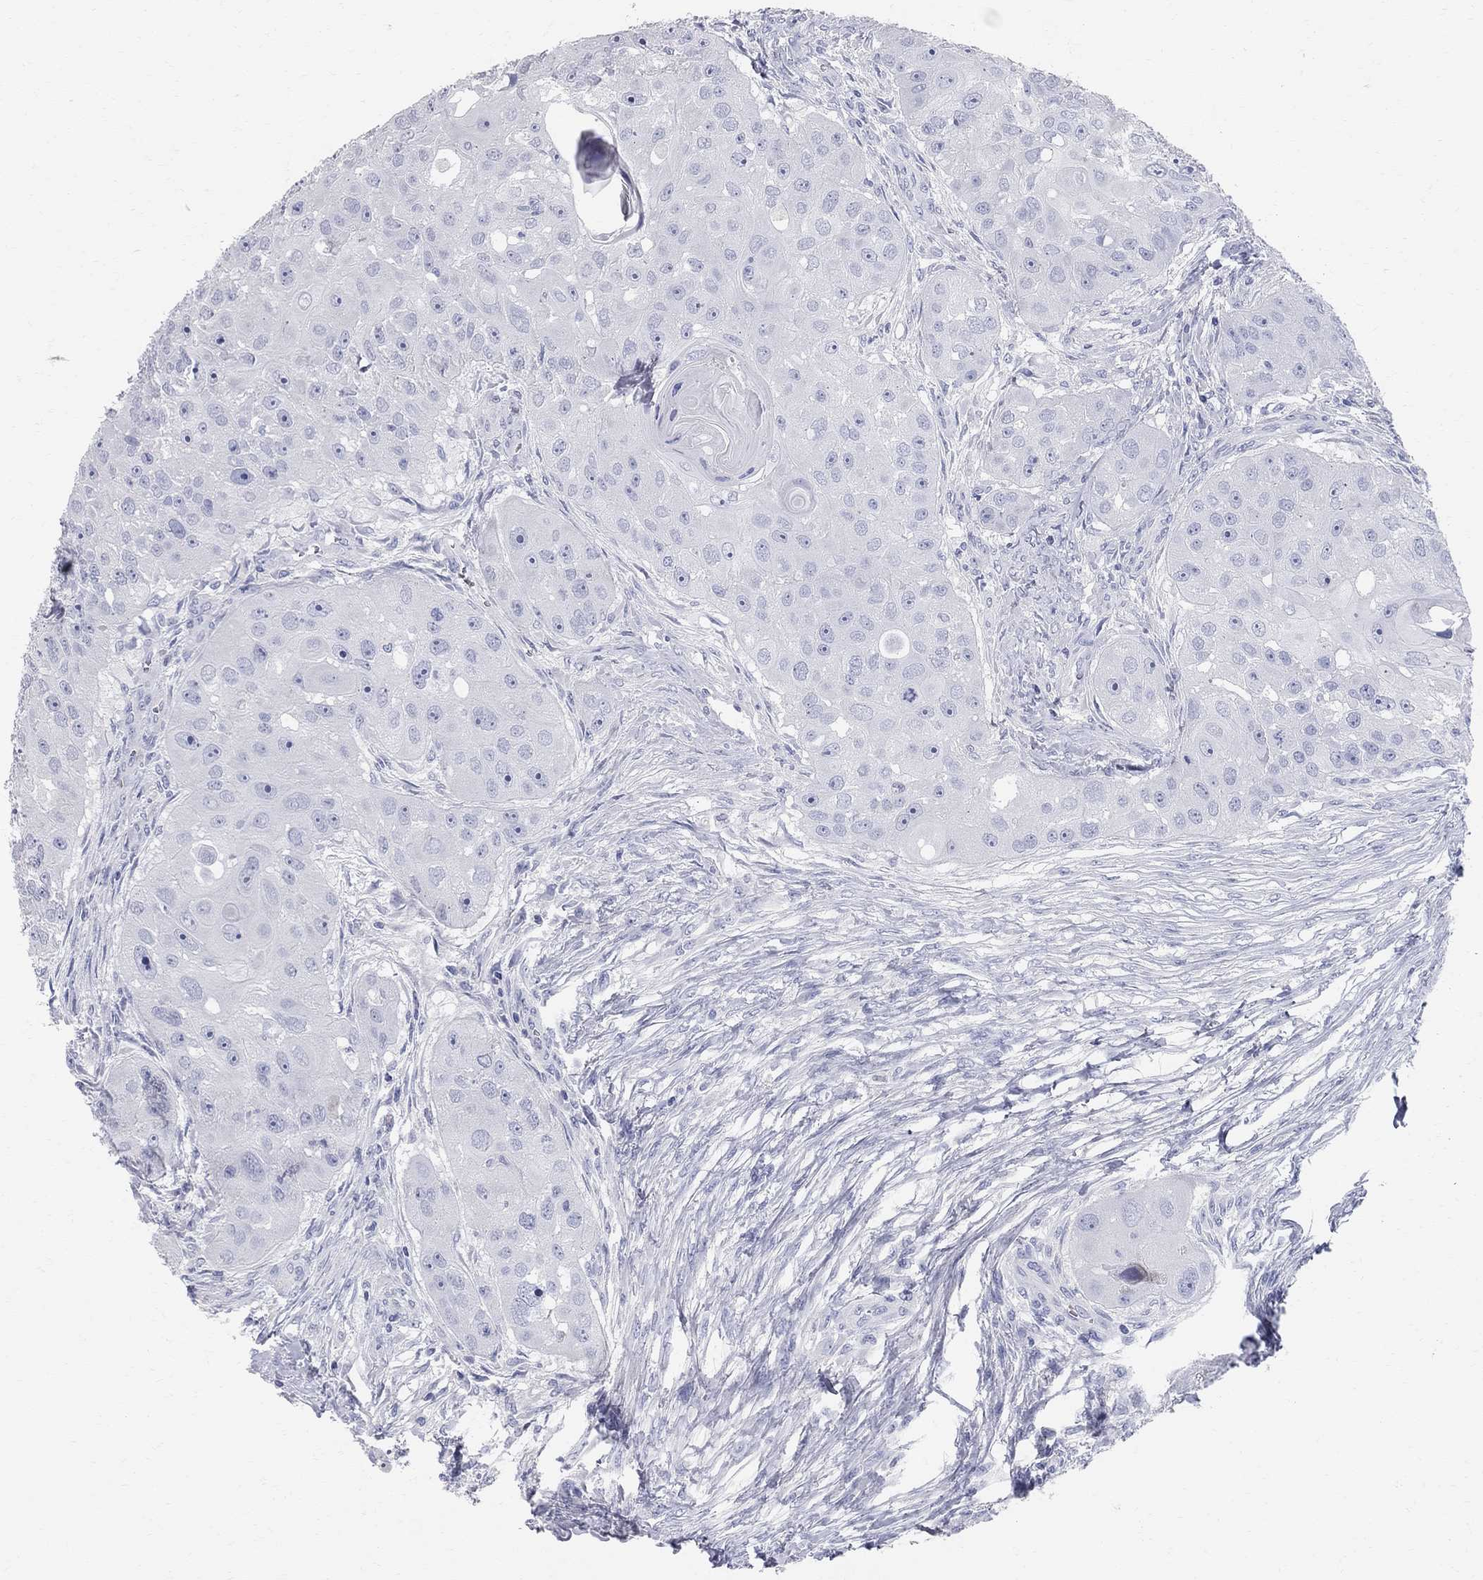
{"staining": {"intensity": "negative", "quantity": "none", "location": "none"}, "tissue": "head and neck cancer", "cell_type": "Tumor cells", "image_type": "cancer", "snomed": [{"axis": "morphology", "description": "Normal tissue, NOS"}, {"axis": "morphology", "description": "Squamous cell carcinoma, NOS"}, {"axis": "topography", "description": "Skeletal muscle"}, {"axis": "topography", "description": "Head-Neck"}], "caption": "This is an immunohistochemistry (IHC) histopathology image of head and neck cancer. There is no staining in tumor cells.", "gene": "AOX1", "patient": {"sex": "male", "age": 51}}